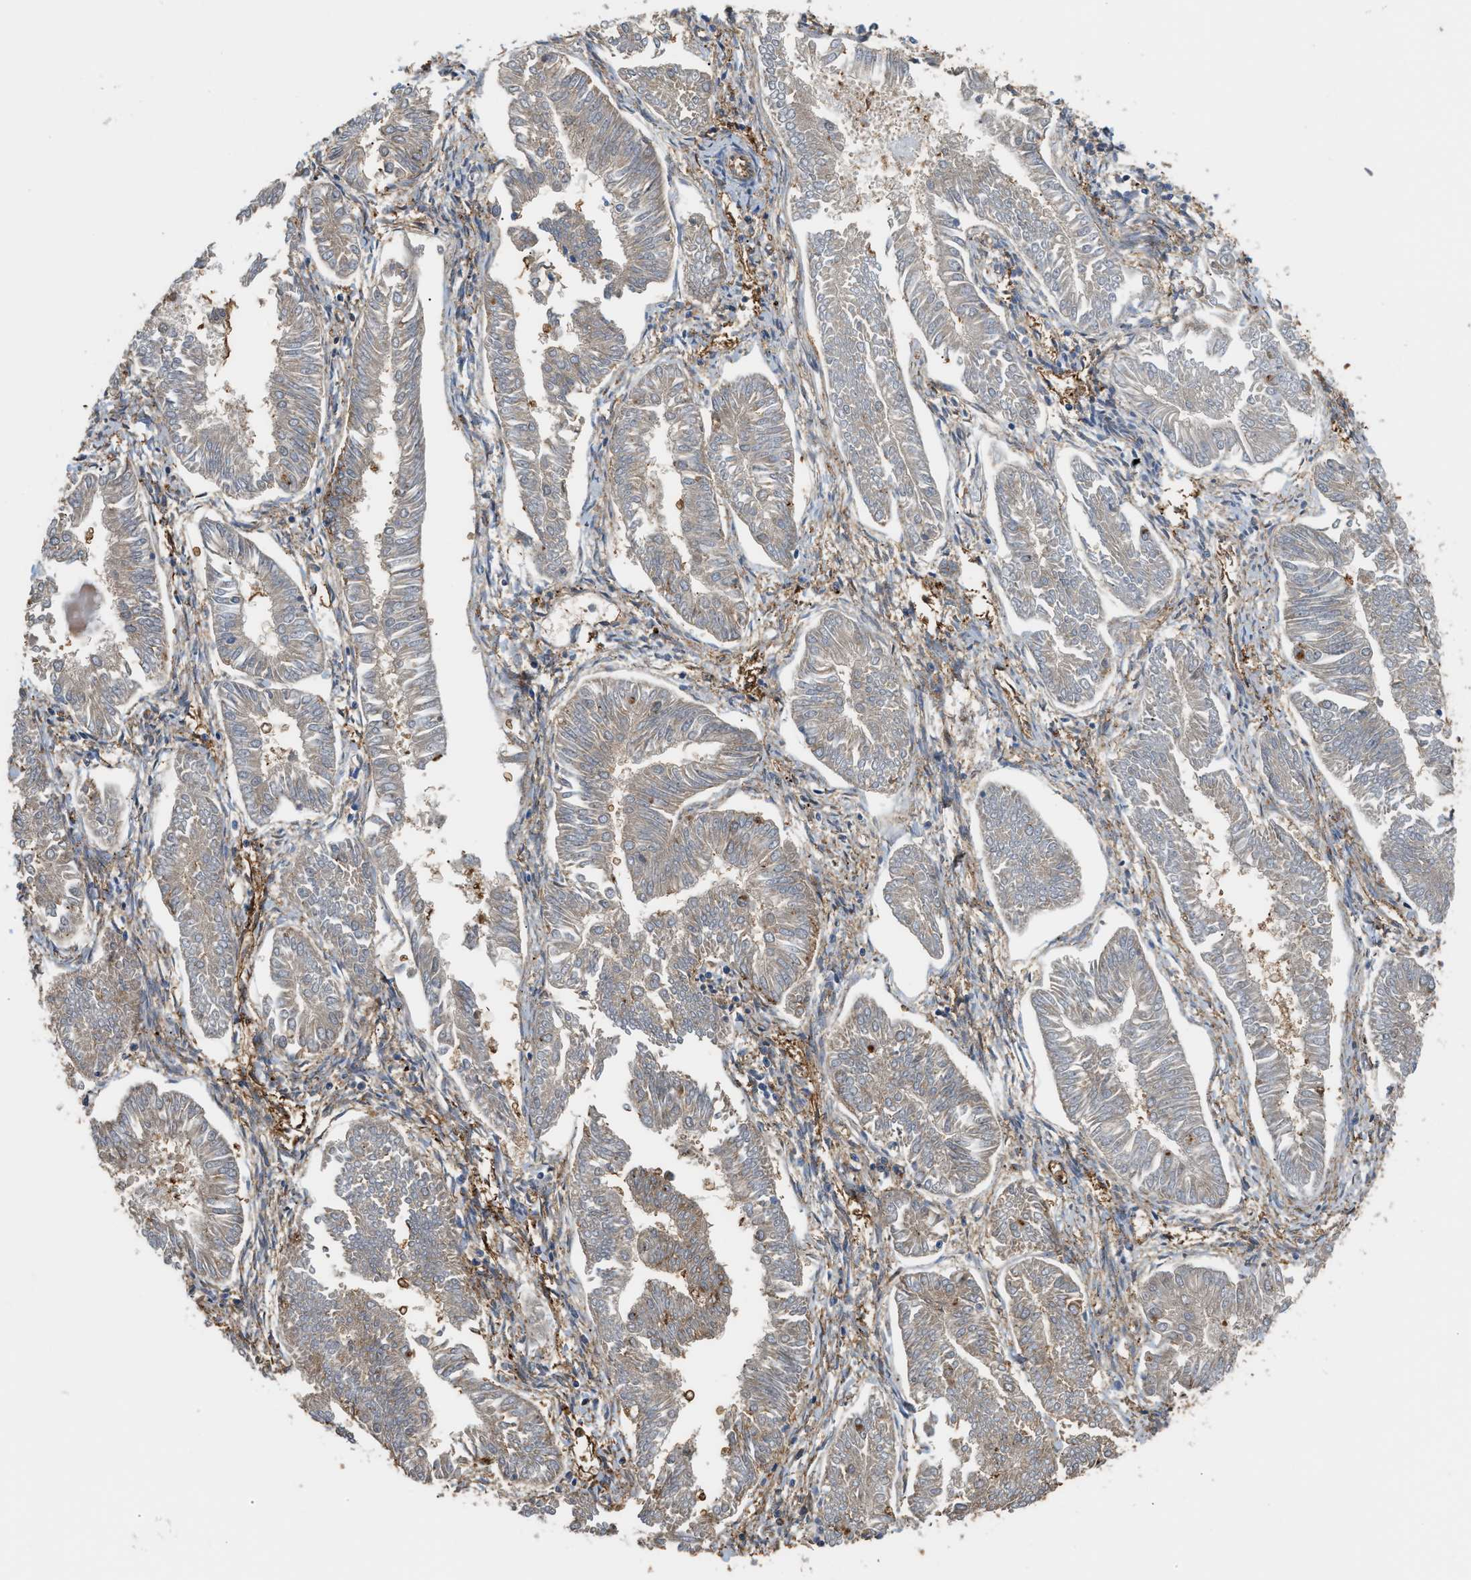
{"staining": {"intensity": "weak", "quantity": "<25%", "location": "cytoplasmic/membranous"}, "tissue": "endometrial cancer", "cell_type": "Tumor cells", "image_type": "cancer", "snomed": [{"axis": "morphology", "description": "Adenocarcinoma, NOS"}, {"axis": "topography", "description": "Endometrium"}], "caption": "Immunohistochemistry of adenocarcinoma (endometrial) shows no expression in tumor cells. (Brightfield microscopy of DAB immunohistochemistry at high magnification).", "gene": "DDHD2", "patient": {"sex": "female", "age": 53}}